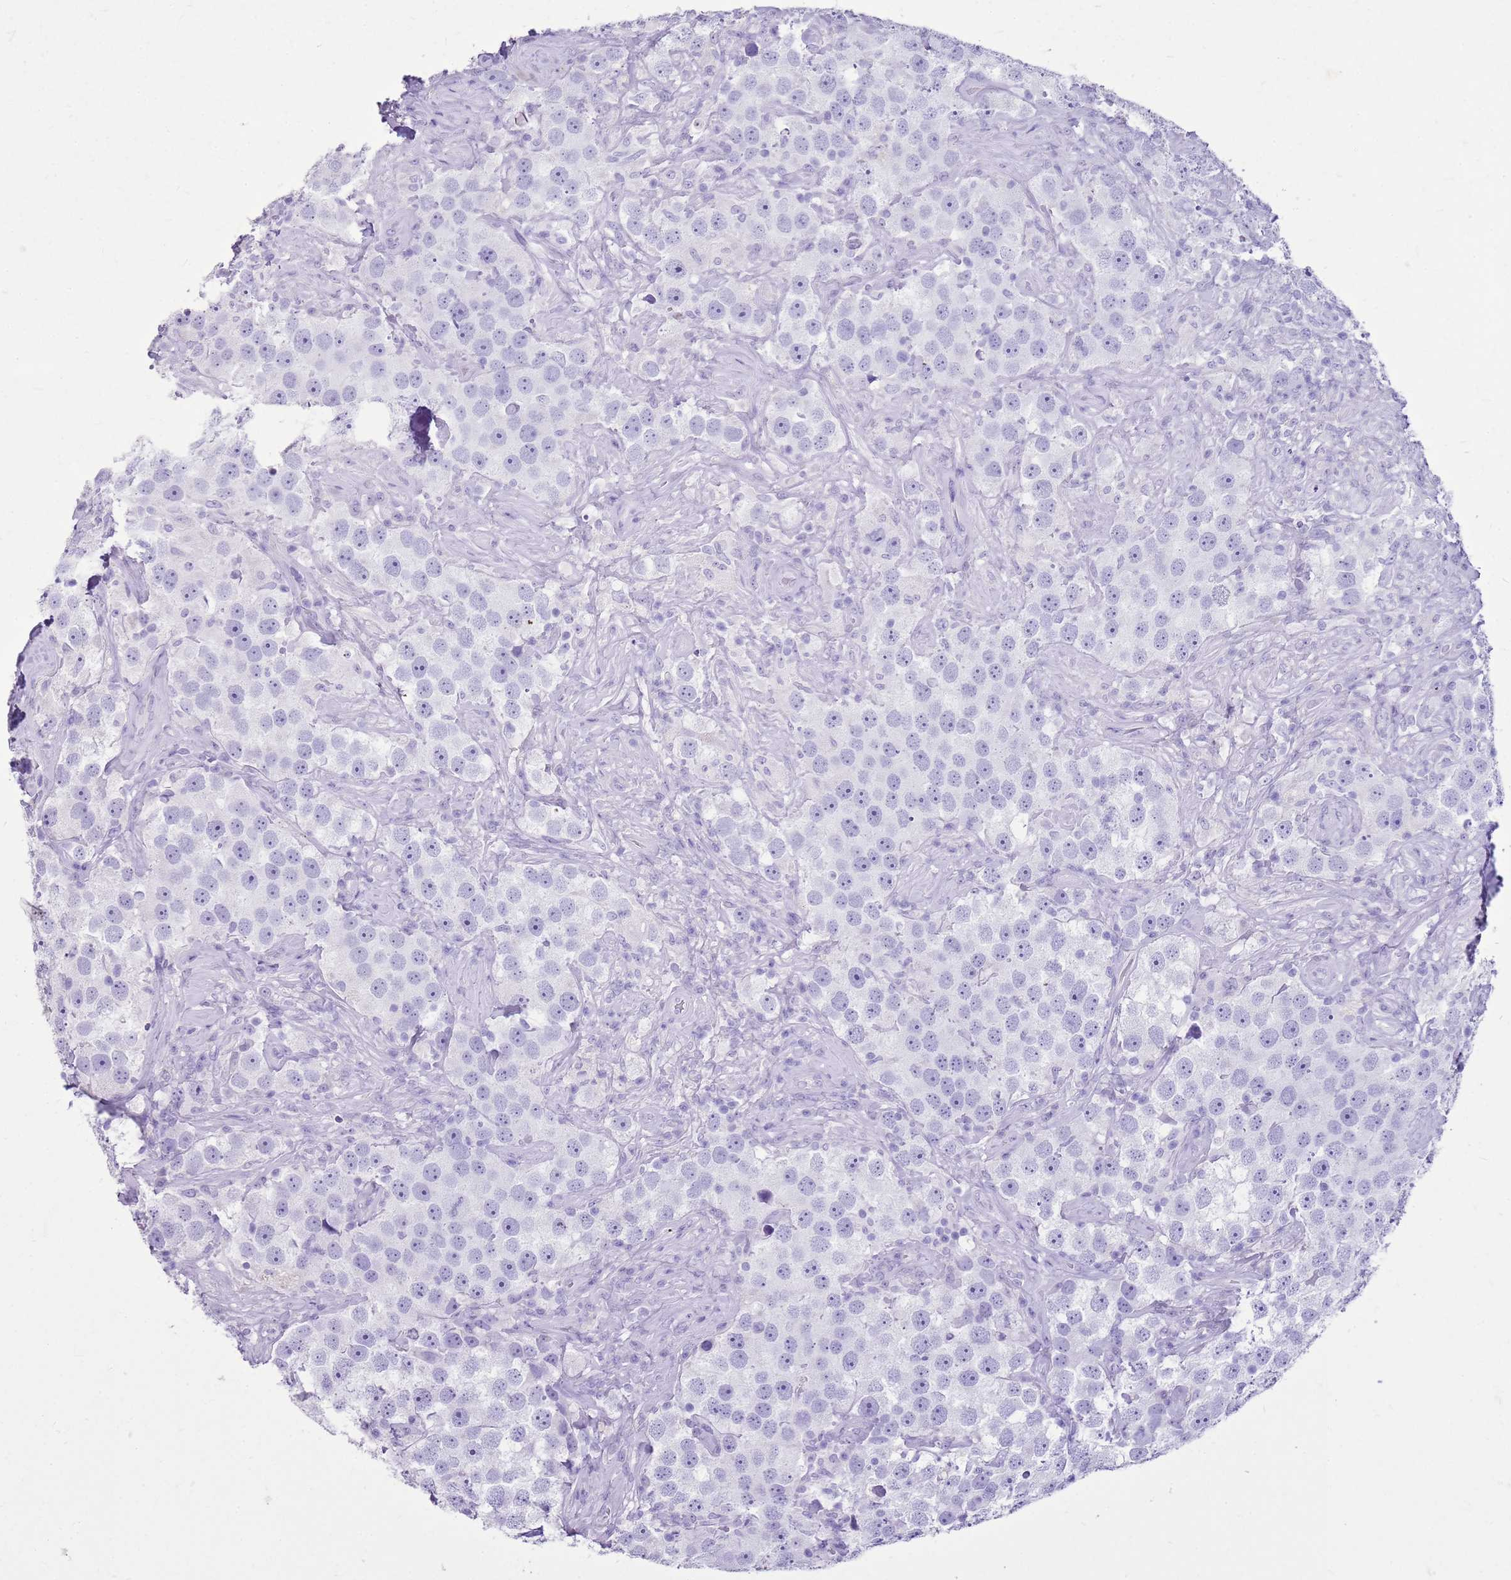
{"staining": {"intensity": "negative", "quantity": "none", "location": "none"}, "tissue": "testis cancer", "cell_type": "Tumor cells", "image_type": "cancer", "snomed": [{"axis": "morphology", "description": "Seminoma, NOS"}, {"axis": "topography", "description": "Testis"}], "caption": "Immunohistochemistry image of testis cancer (seminoma) stained for a protein (brown), which exhibits no staining in tumor cells.", "gene": "CA8", "patient": {"sex": "male", "age": 49}}